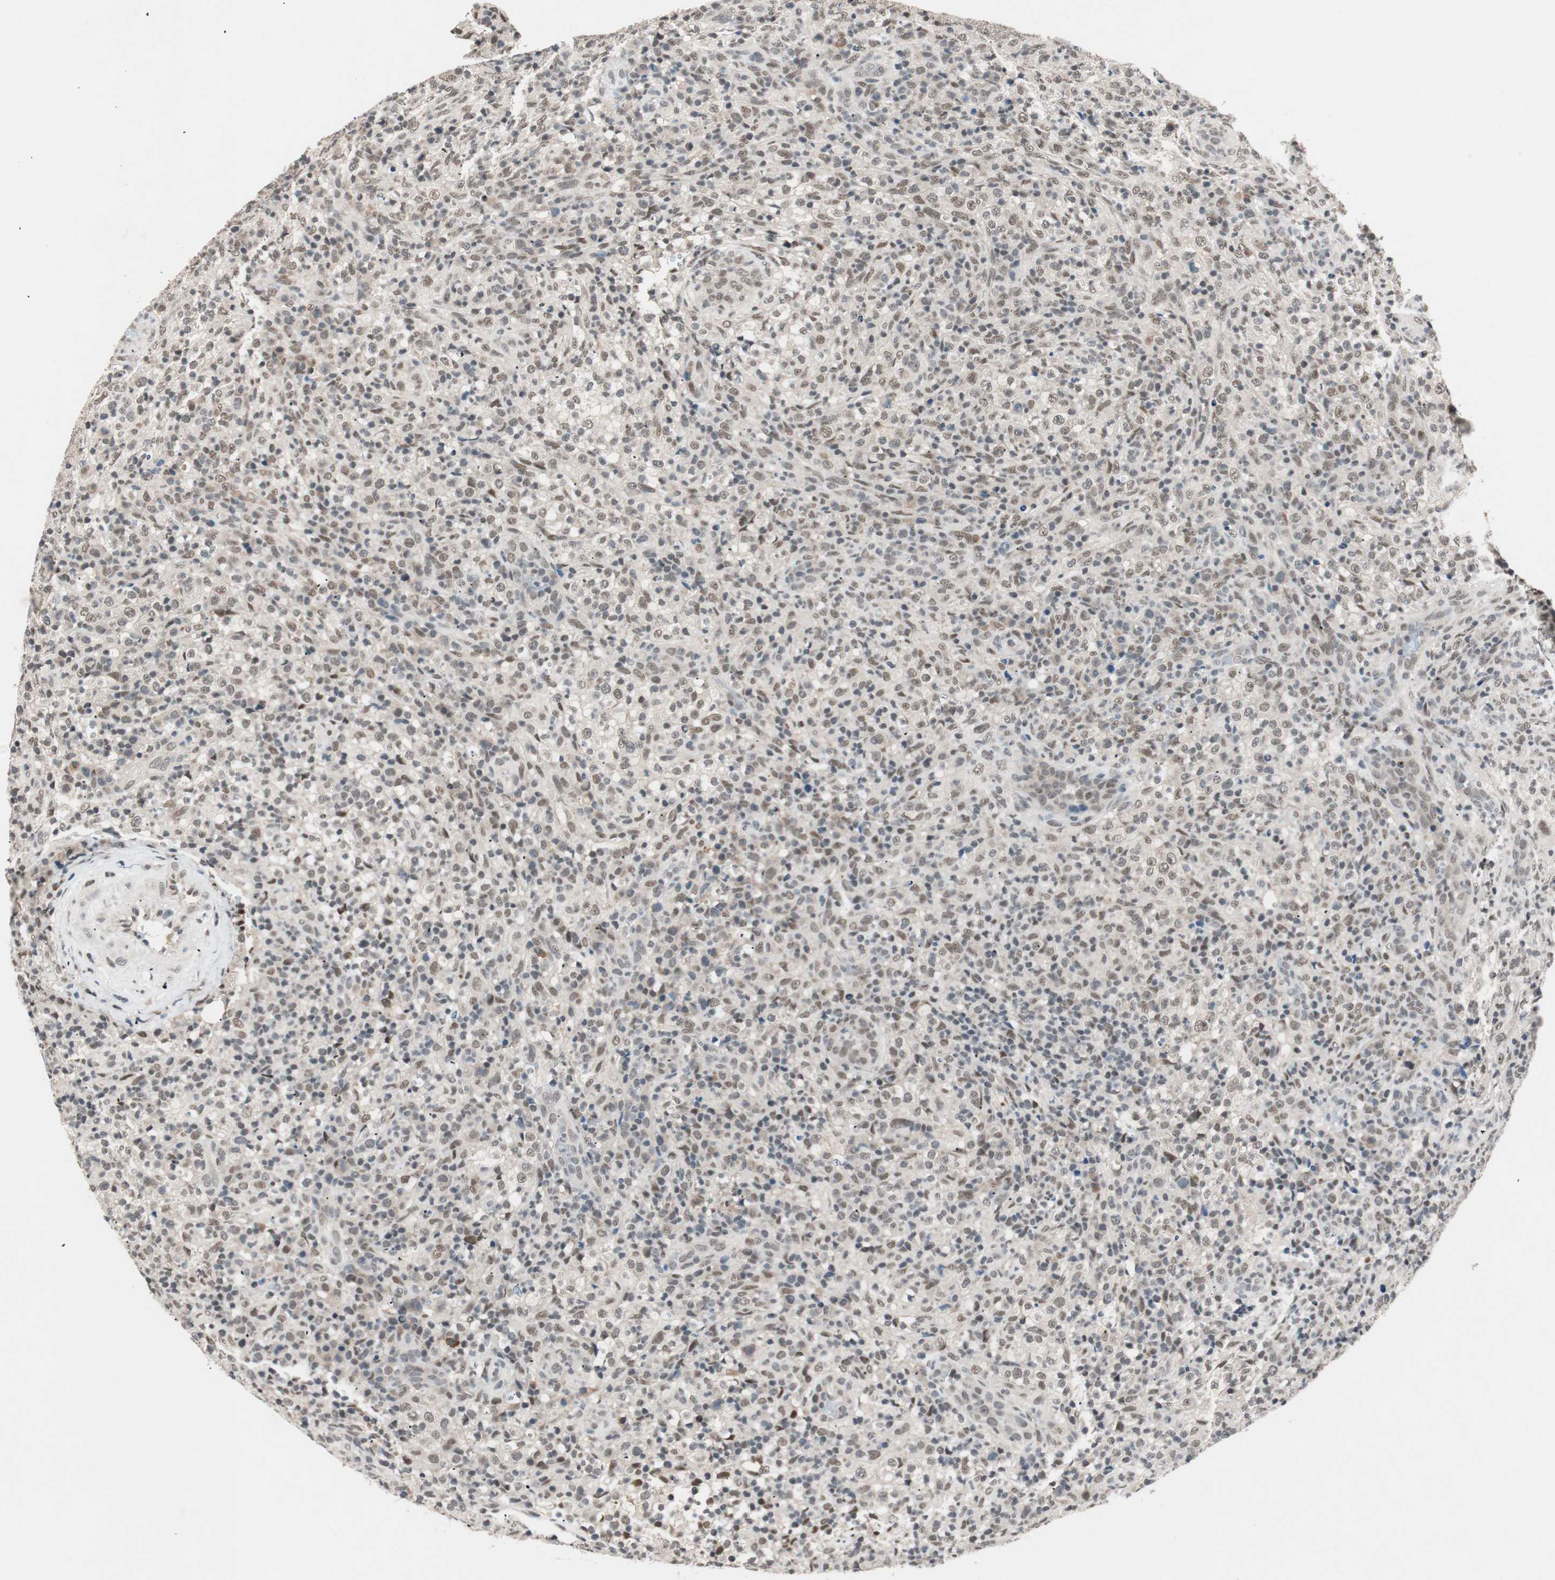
{"staining": {"intensity": "weak", "quantity": "25%-75%", "location": "nuclear"}, "tissue": "lymphoma", "cell_type": "Tumor cells", "image_type": "cancer", "snomed": [{"axis": "morphology", "description": "Malignant lymphoma, non-Hodgkin's type, High grade"}, {"axis": "topography", "description": "Lymph node"}], "caption": "Protein analysis of malignant lymphoma, non-Hodgkin's type (high-grade) tissue shows weak nuclear staining in about 25%-75% of tumor cells. (Brightfield microscopy of DAB IHC at high magnification).", "gene": "NFRKB", "patient": {"sex": "female", "age": 76}}